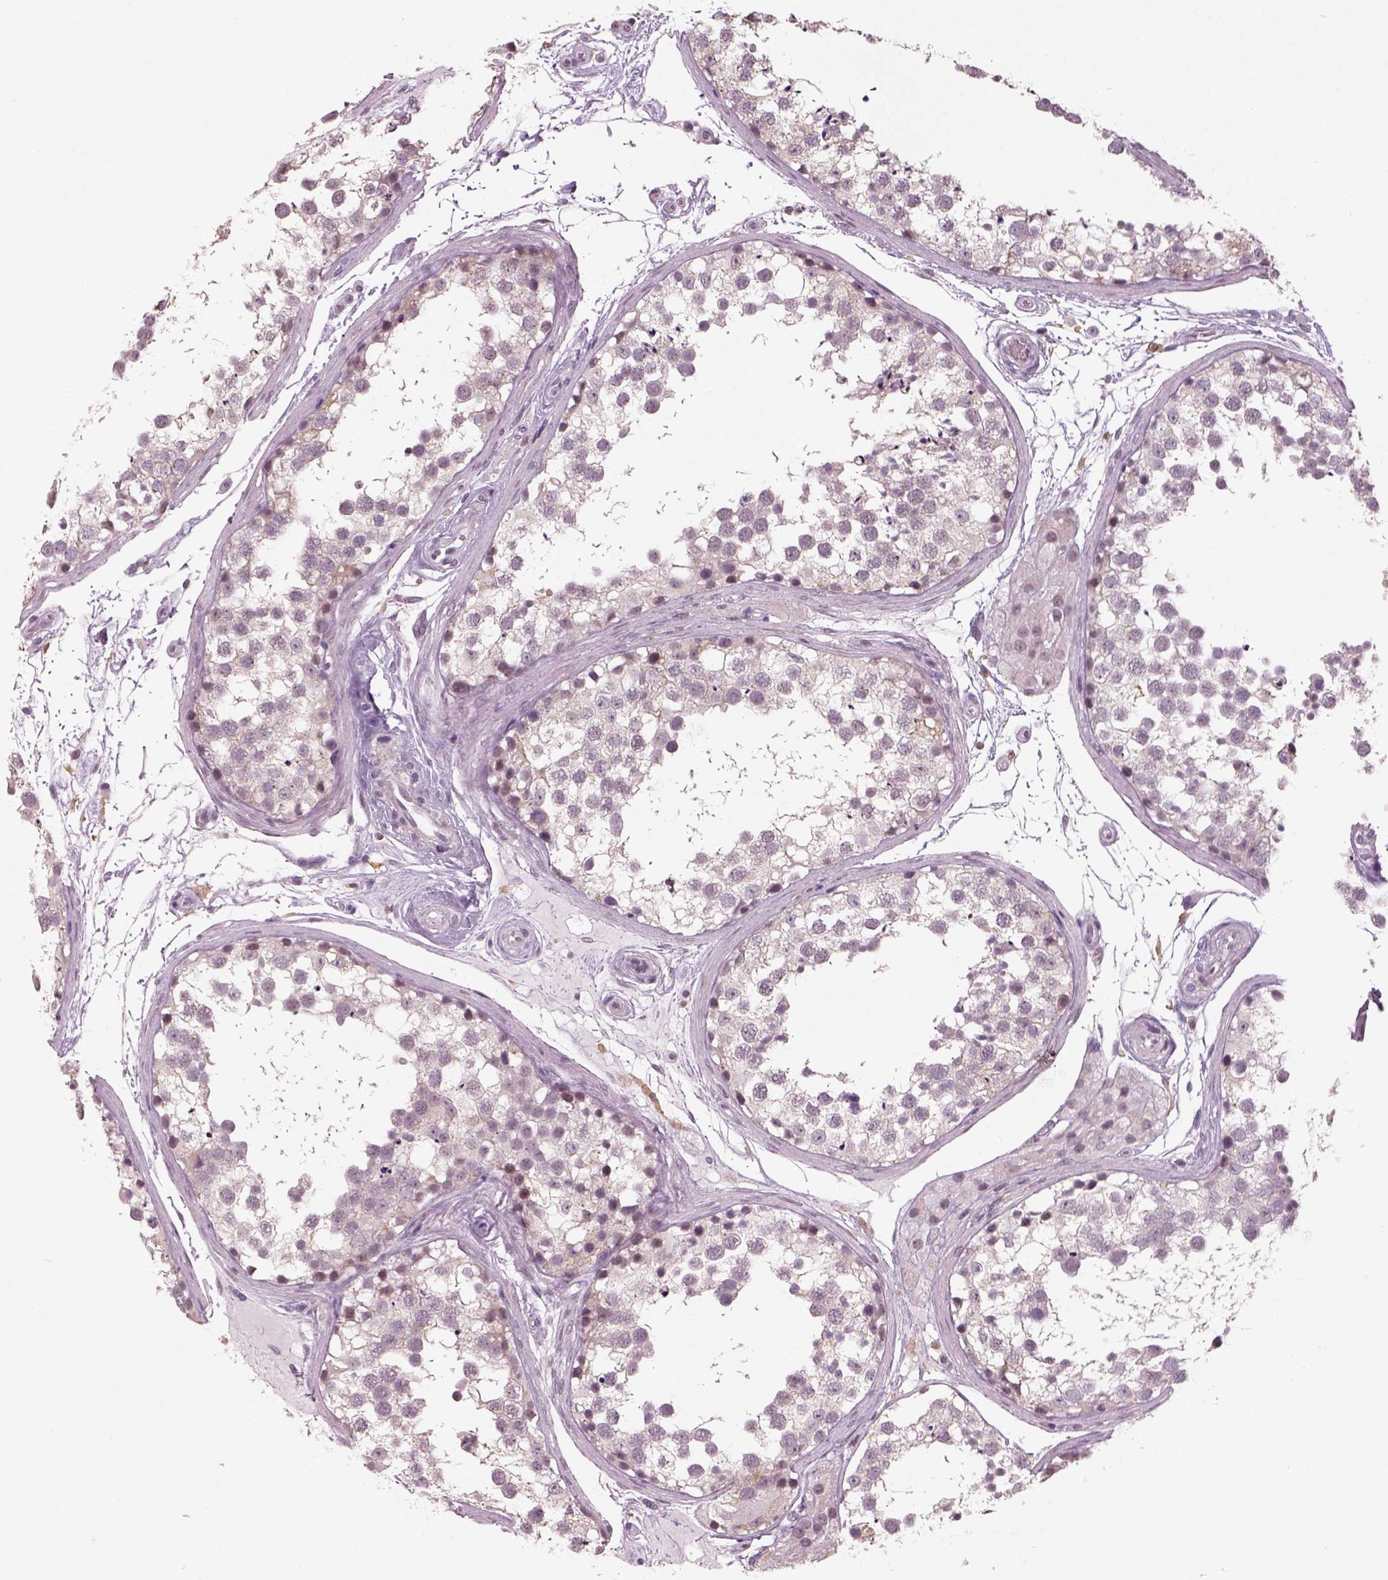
{"staining": {"intensity": "negative", "quantity": "none", "location": "none"}, "tissue": "testis", "cell_type": "Cells in seminiferous ducts", "image_type": "normal", "snomed": [{"axis": "morphology", "description": "Normal tissue, NOS"}, {"axis": "morphology", "description": "Seminoma, NOS"}, {"axis": "topography", "description": "Testis"}], "caption": "An immunohistochemistry (IHC) micrograph of normal testis is shown. There is no staining in cells in seminiferous ducts of testis. (DAB (3,3'-diaminobenzidine) immunohistochemistry (IHC) visualized using brightfield microscopy, high magnification).", "gene": "NAT8B", "patient": {"sex": "male", "age": 65}}